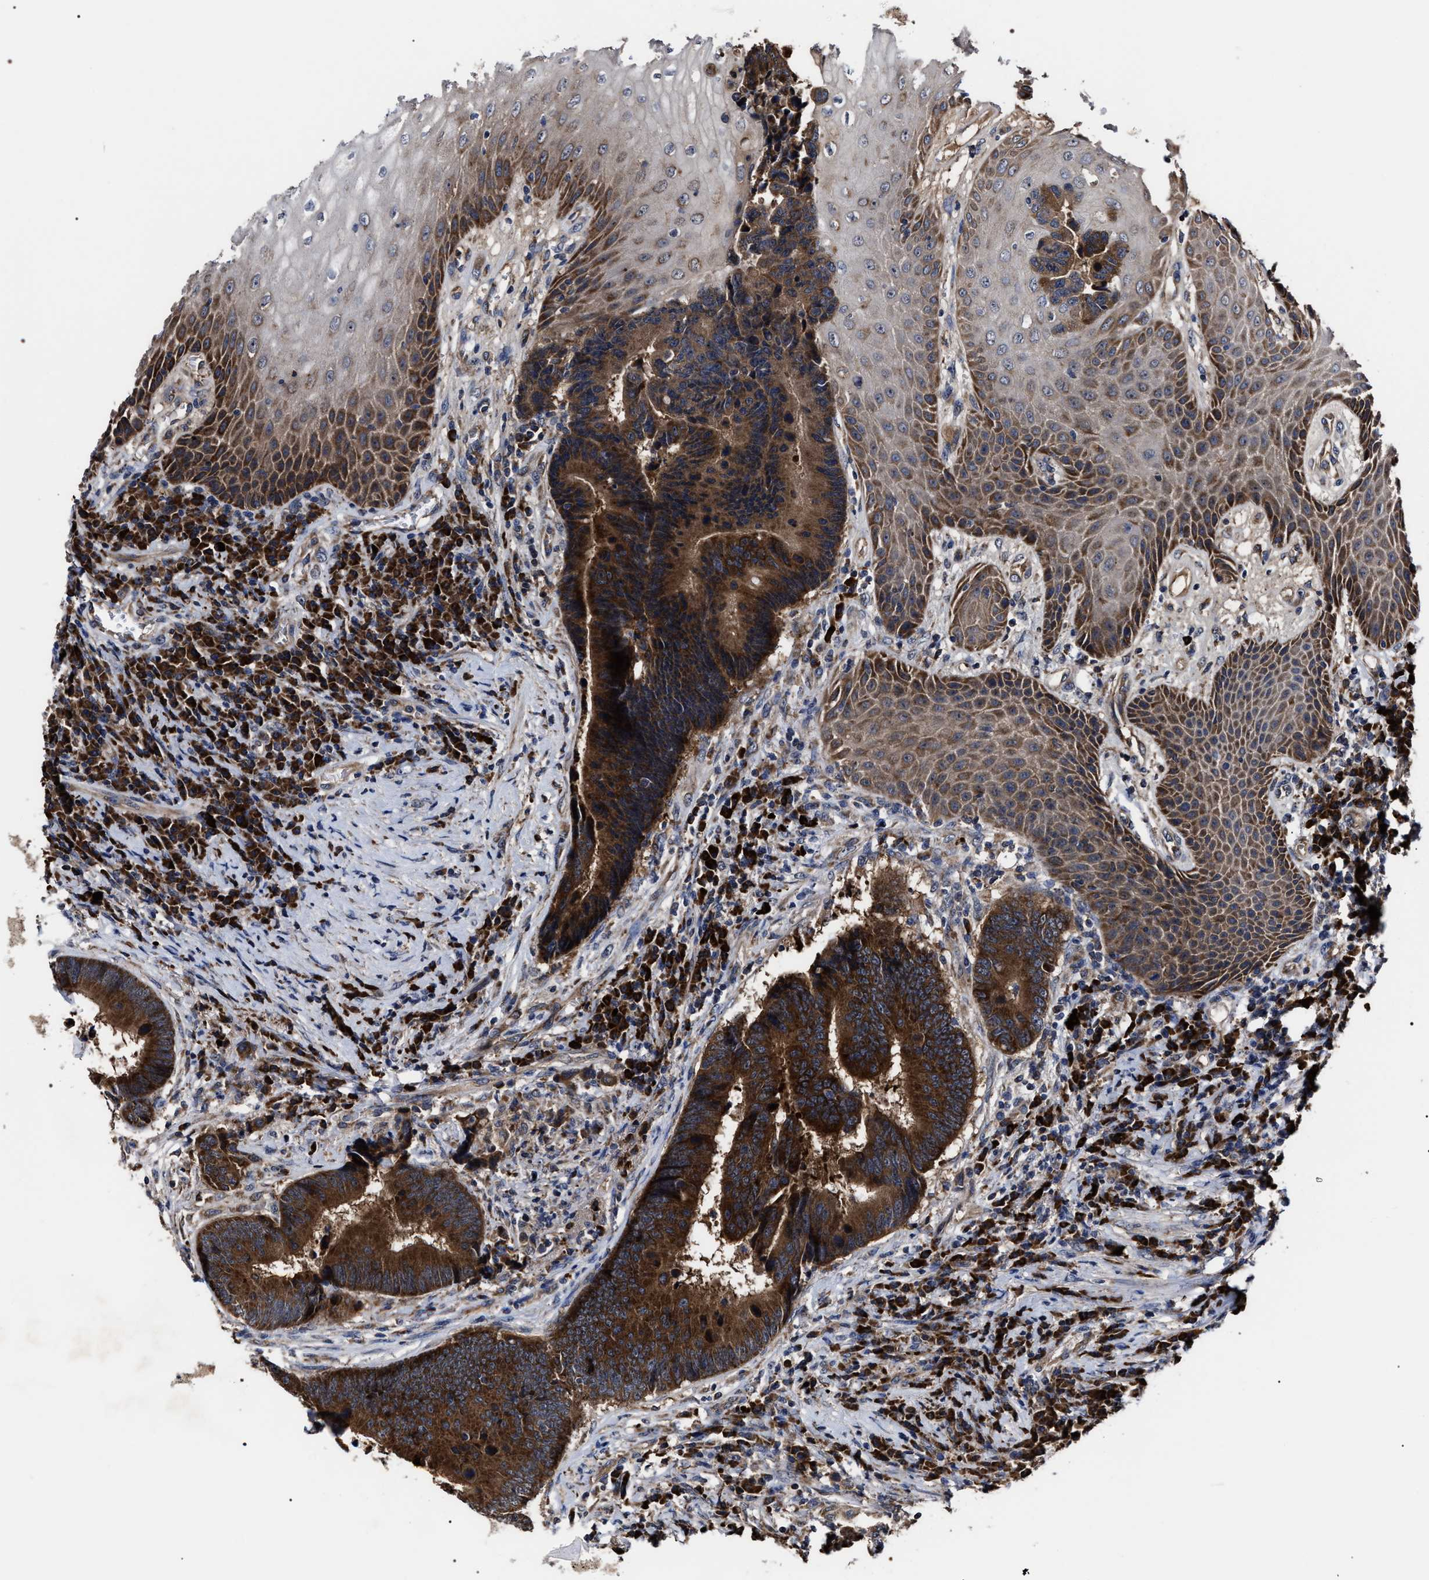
{"staining": {"intensity": "strong", "quantity": ">75%", "location": "cytoplasmic/membranous"}, "tissue": "colorectal cancer", "cell_type": "Tumor cells", "image_type": "cancer", "snomed": [{"axis": "morphology", "description": "Adenocarcinoma, NOS"}, {"axis": "topography", "description": "Rectum"}, {"axis": "topography", "description": "Anal"}], "caption": "The histopathology image exhibits staining of colorectal cancer, revealing strong cytoplasmic/membranous protein staining (brown color) within tumor cells.", "gene": "MACC1", "patient": {"sex": "female", "age": 89}}